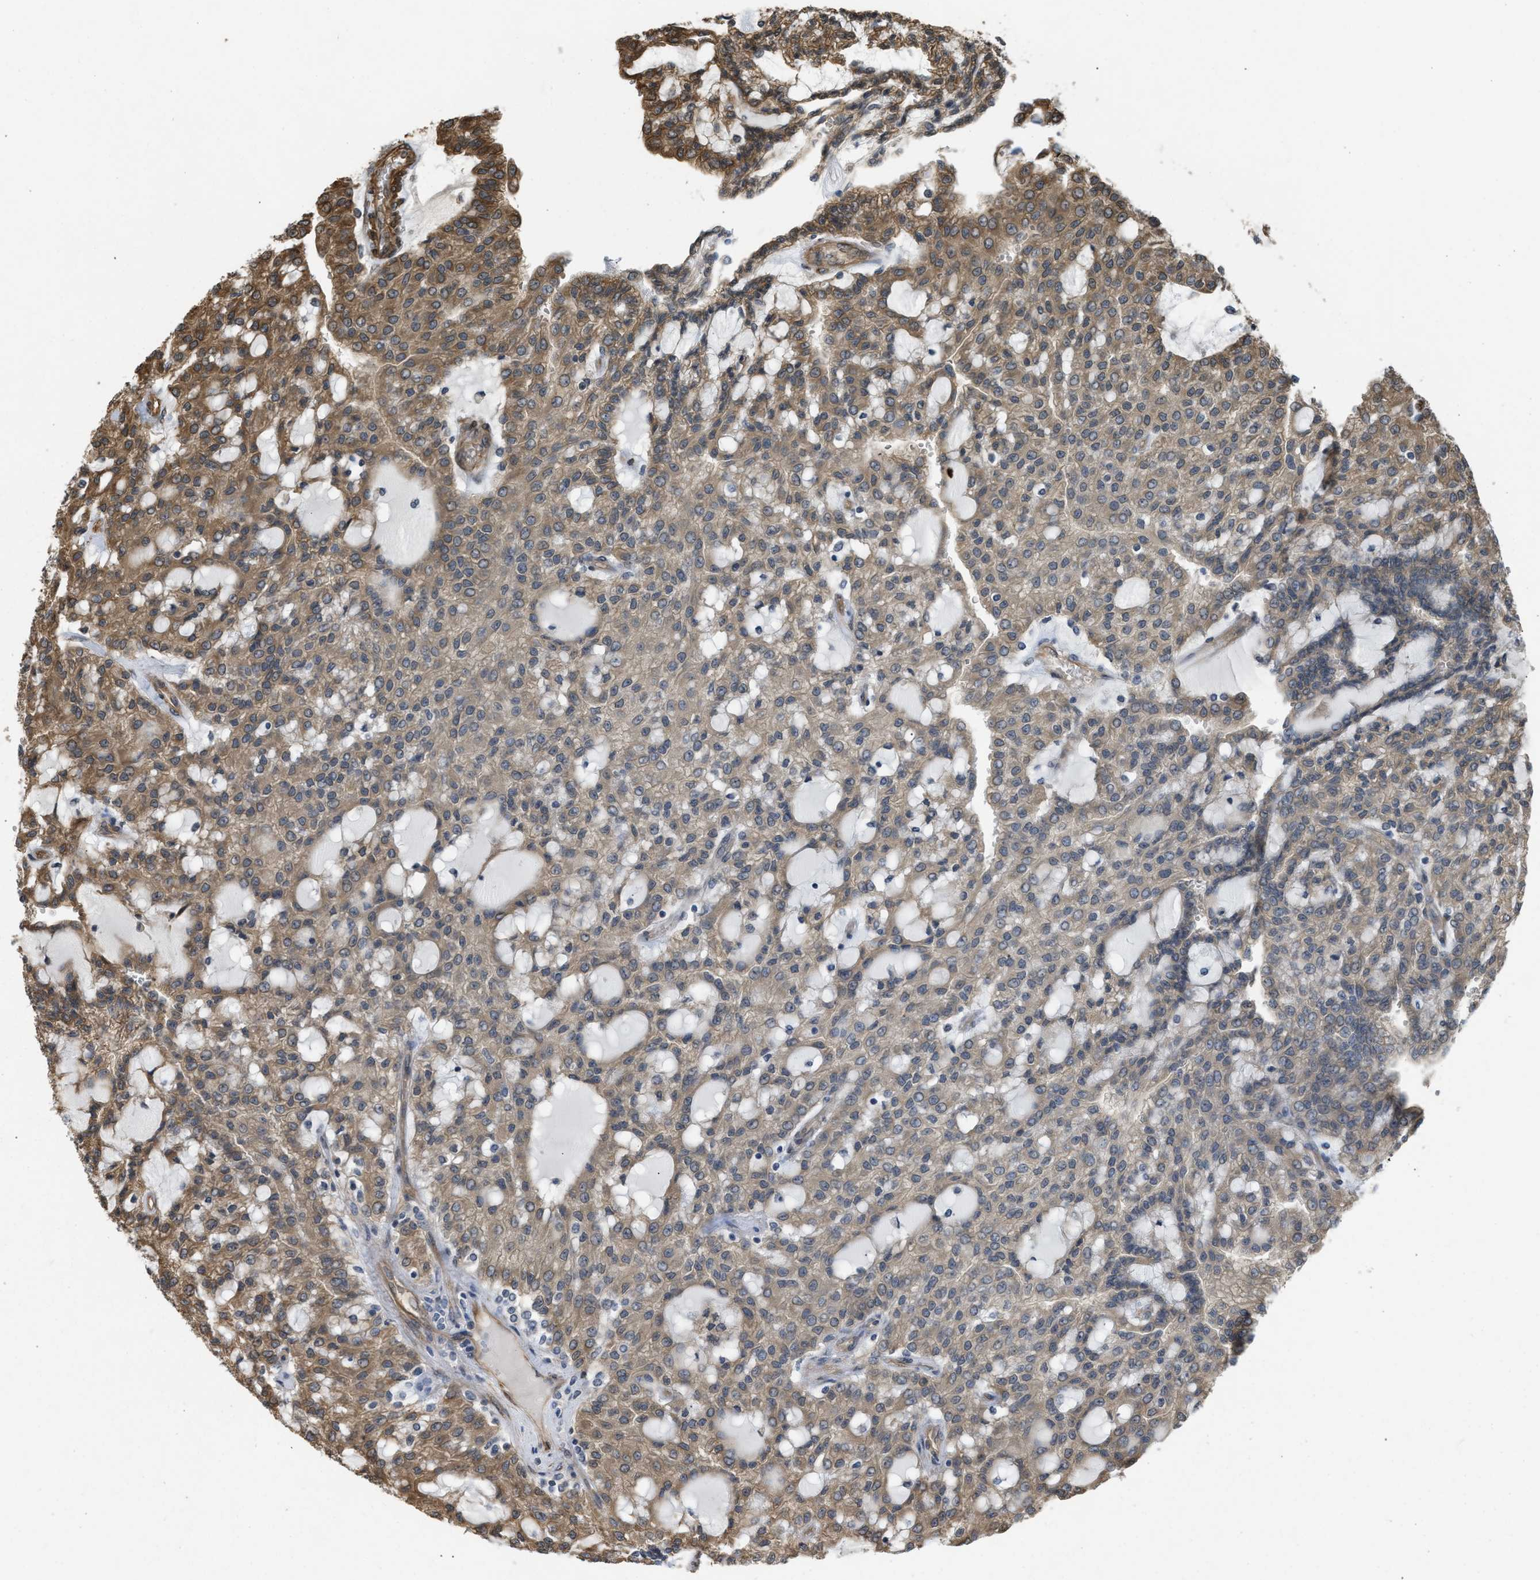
{"staining": {"intensity": "moderate", "quantity": "25%-75%", "location": "cytoplasmic/membranous"}, "tissue": "renal cancer", "cell_type": "Tumor cells", "image_type": "cancer", "snomed": [{"axis": "morphology", "description": "Adenocarcinoma, NOS"}, {"axis": "topography", "description": "Kidney"}], "caption": "Brown immunohistochemical staining in renal adenocarcinoma shows moderate cytoplasmic/membranous staining in approximately 25%-75% of tumor cells.", "gene": "BAG3", "patient": {"sex": "male", "age": 63}}